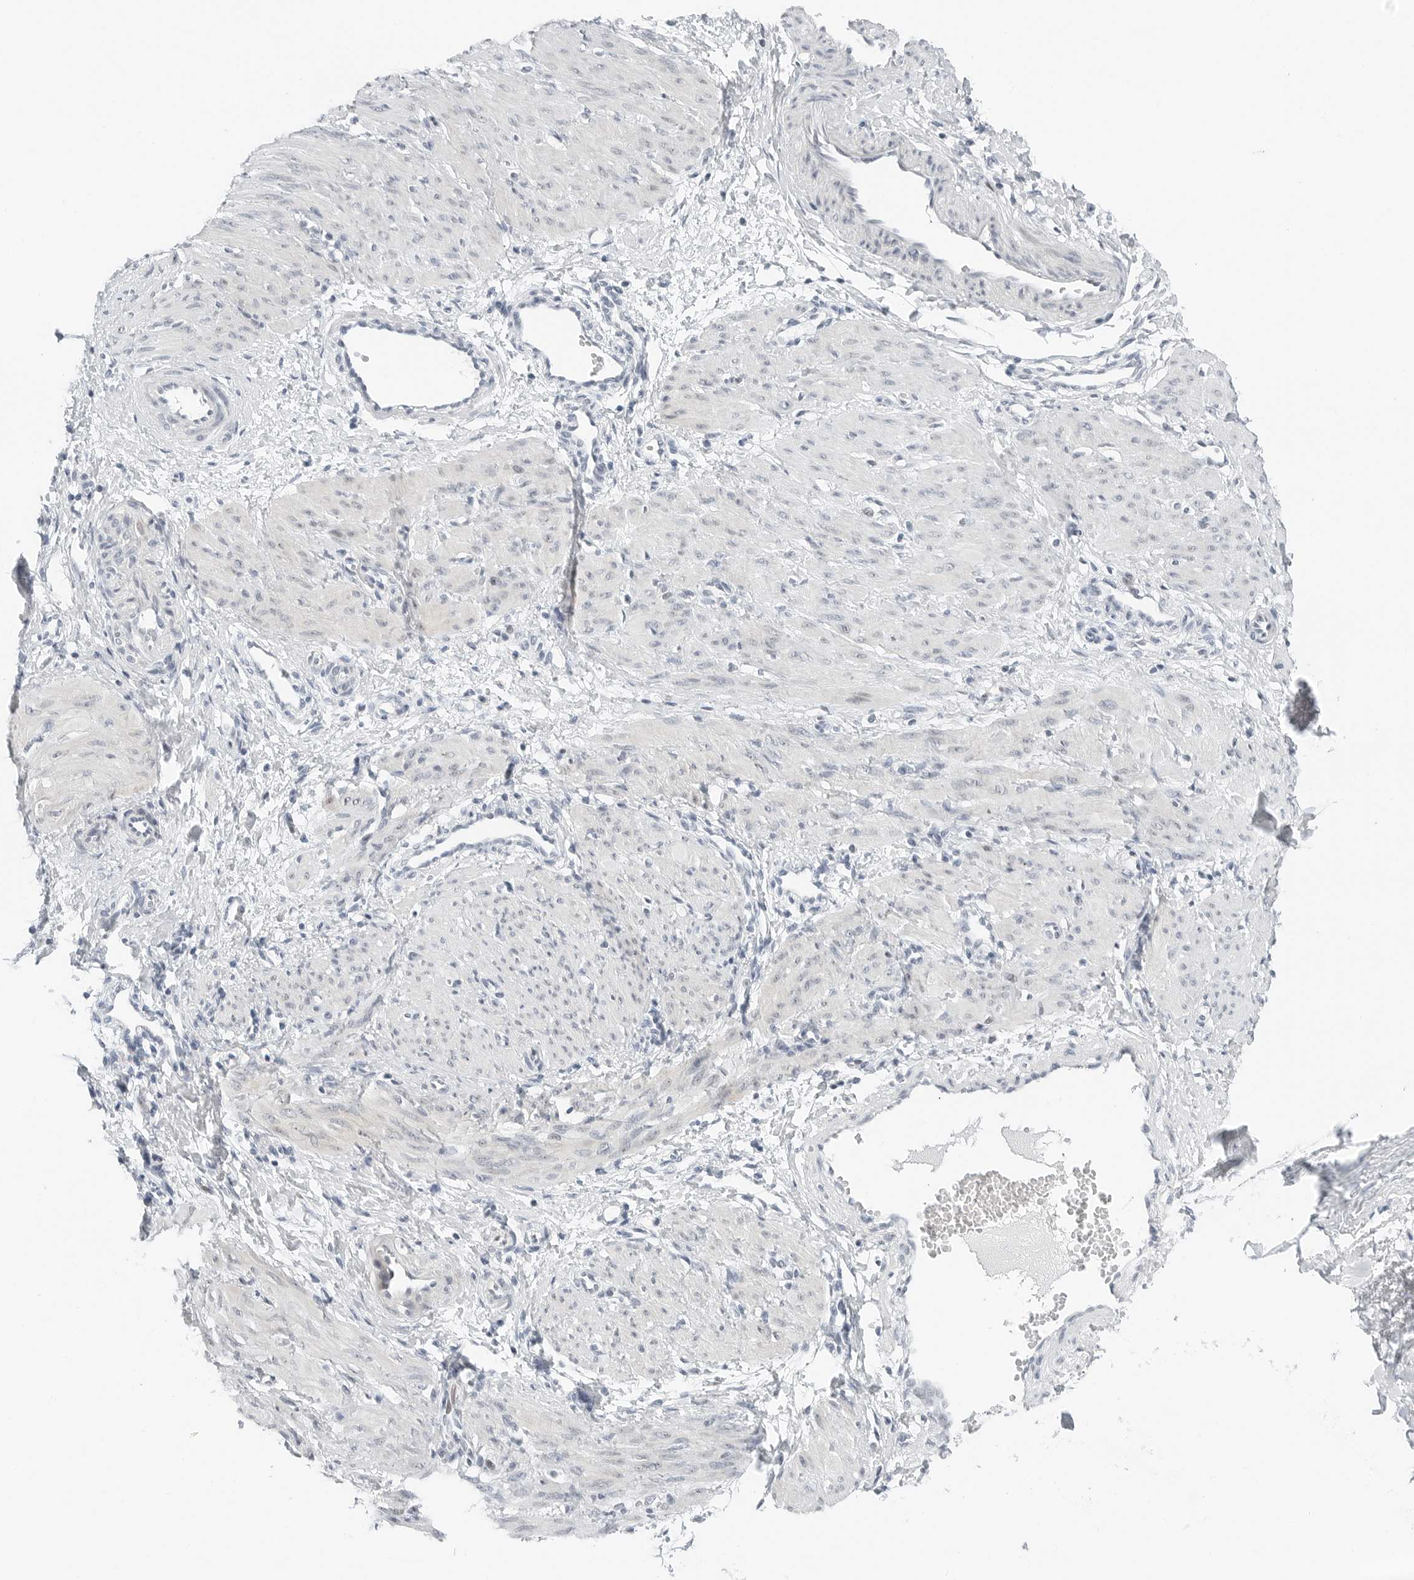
{"staining": {"intensity": "weak", "quantity": "25%-75%", "location": "cytoplasmic/membranous,nuclear"}, "tissue": "smooth muscle", "cell_type": "Smooth muscle cells", "image_type": "normal", "snomed": [{"axis": "morphology", "description": "Normal tissue, NOS"}, {"axis": "topography", "description": "Endometrium"}], "caption": "Immunohistochemistry histopathology image of normal smooth muscle: smooth muscle stained using immunohistochemistry (IHC) shows low levels of weak protein expression localized specifically in the cytoplasmic/membranous,nuclear of smooth muscle cells, appearing as a cytoplasmic/membranous,nuclear brown color.", "gene": "NTMT2", "patient": {"sex": "female", "age": 33}}